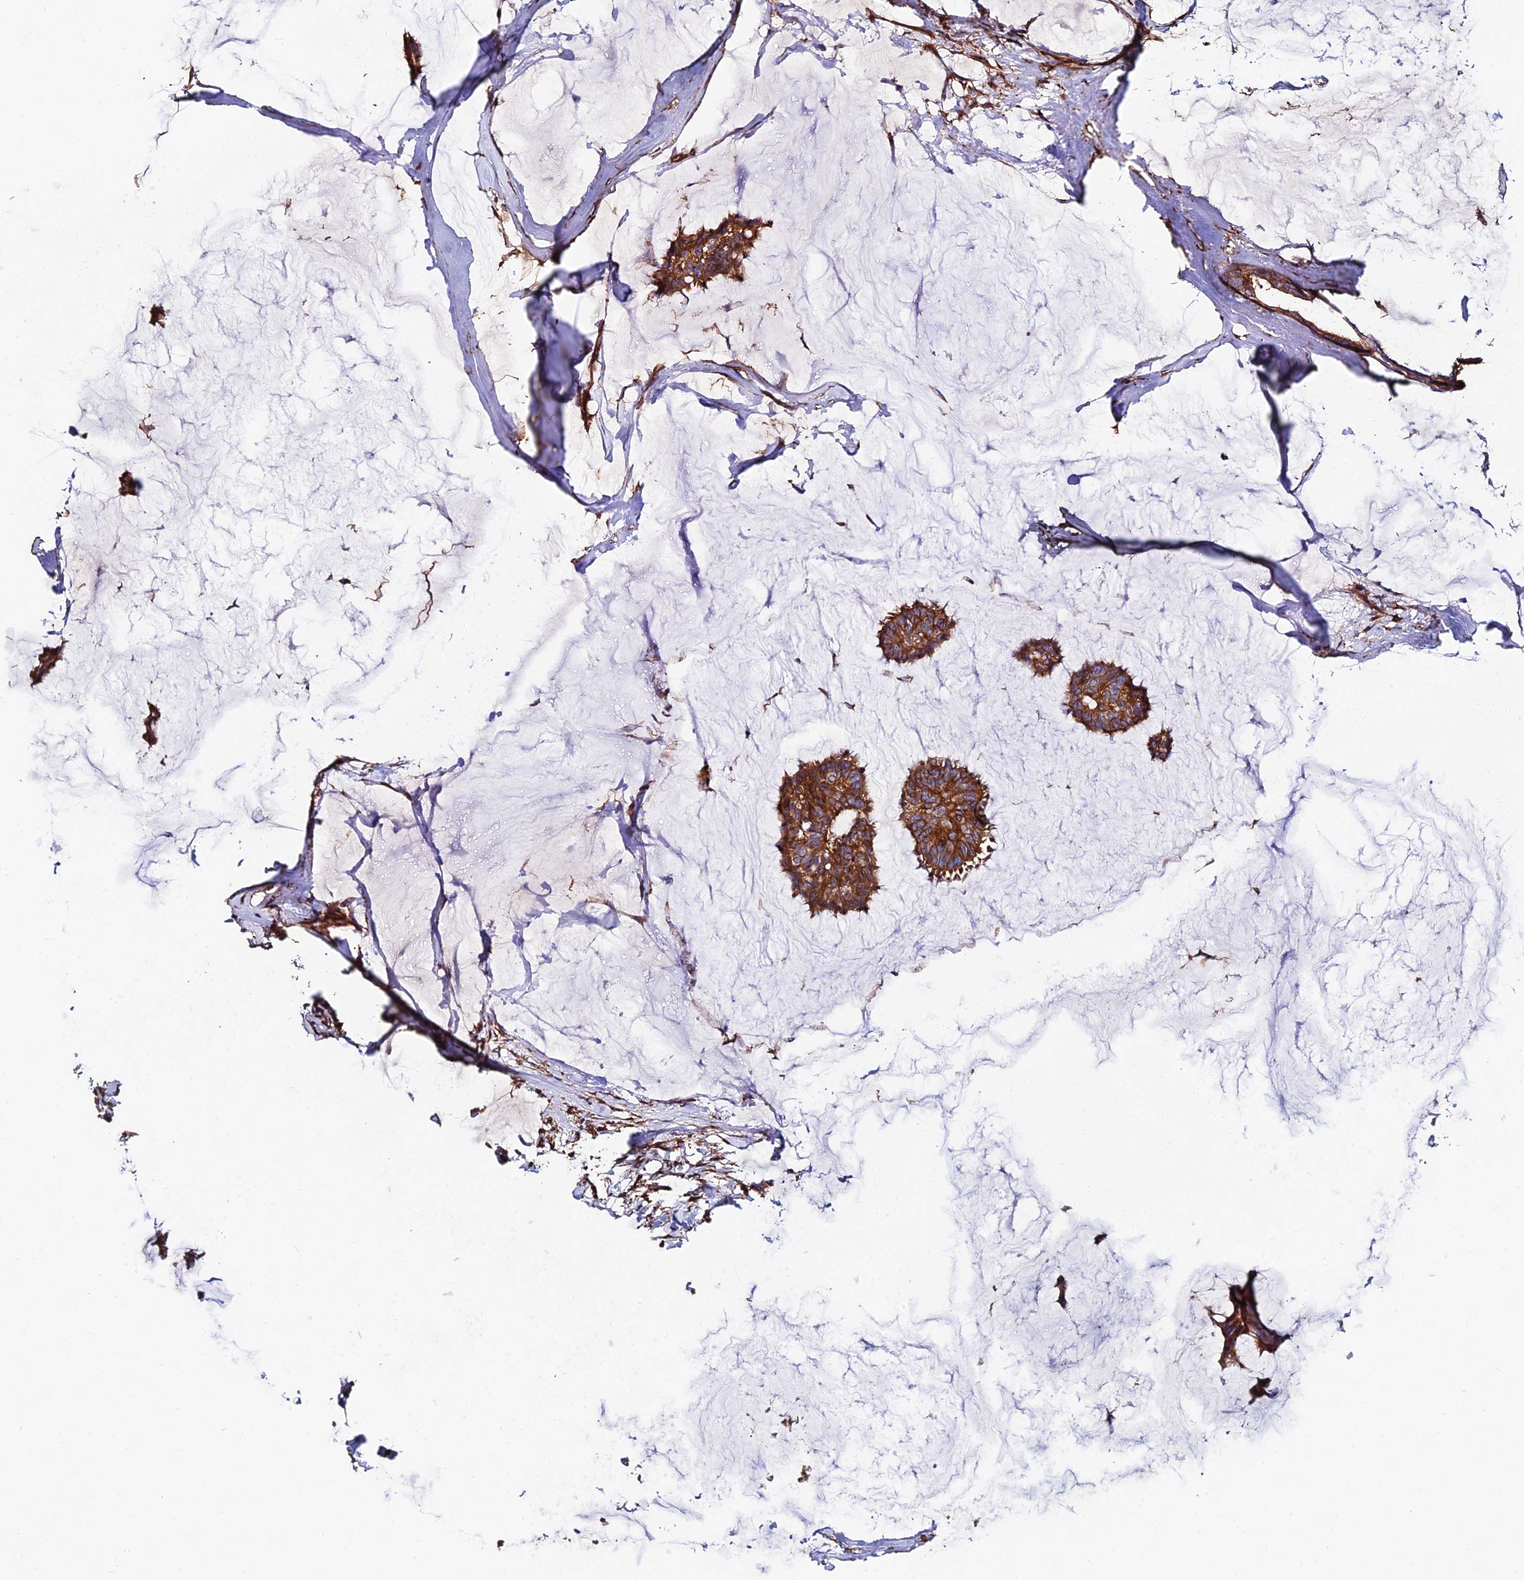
{"staining": {"intensity": "strong", "quantity": ">75%", "location": "cytoplasmic/membranous"}, "tissue": "breast cancer", "cell_type": "Tumor cells", "image_type": "cancer", "snomed": [{"axis": "morphology", "description": "Duct carcinoma"}, {"axis": "topography", "description": "Breast"}], "caption": "IHC (DAB) staining of human breast cancer (invasive ductal carcinoma) reveals strong cytoplasmic/membranous protein positivity in about >75% of tumor cells. The protein of interest is shown in brown color, while the nuclei are stained blue.", "gene": "EXT1", "patient": {"sex": "female", "age": 93}}